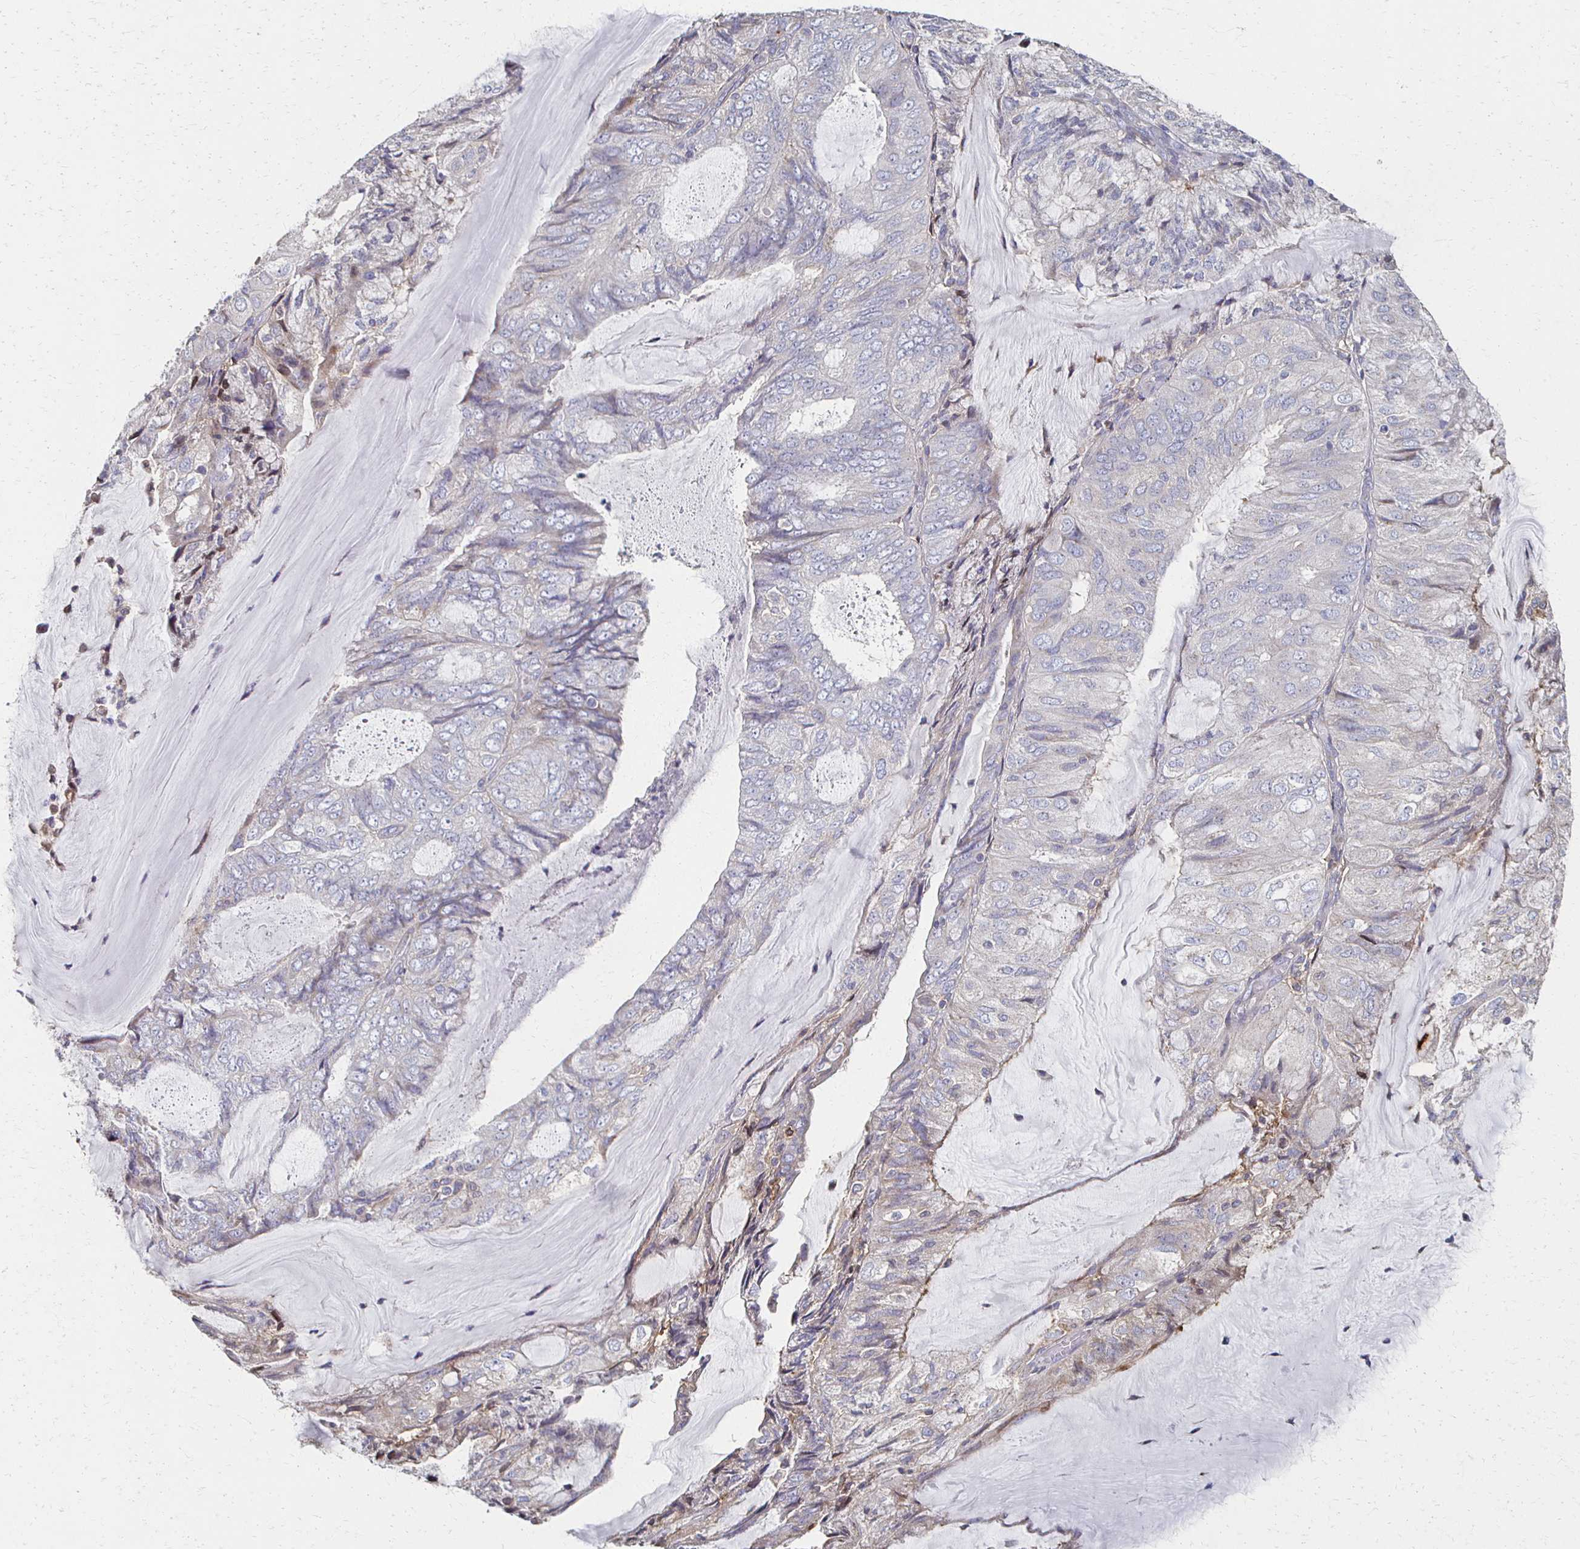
{"staining": {"intensity": "weak", "quantity": "<25%", "location": "cytoplasmic/membranous"}, "tissue": "endometrial cancer", "cell_type": "Tumor cells", "image_type": "cancer", "snomed": [{"axis": "morphology", "description": "Adenocarcinoma, NOS"}, {"axis": "topography", "description": "Endometrium"}], "caption": "Immunohistochemistry micrograph of endometrial cancer (adenocarcinoma) stained for a protein (brown), which shows no expression in tumor cells.", "gene": "CX3CR1", "patient": {"sex": "female", "age": 81}}